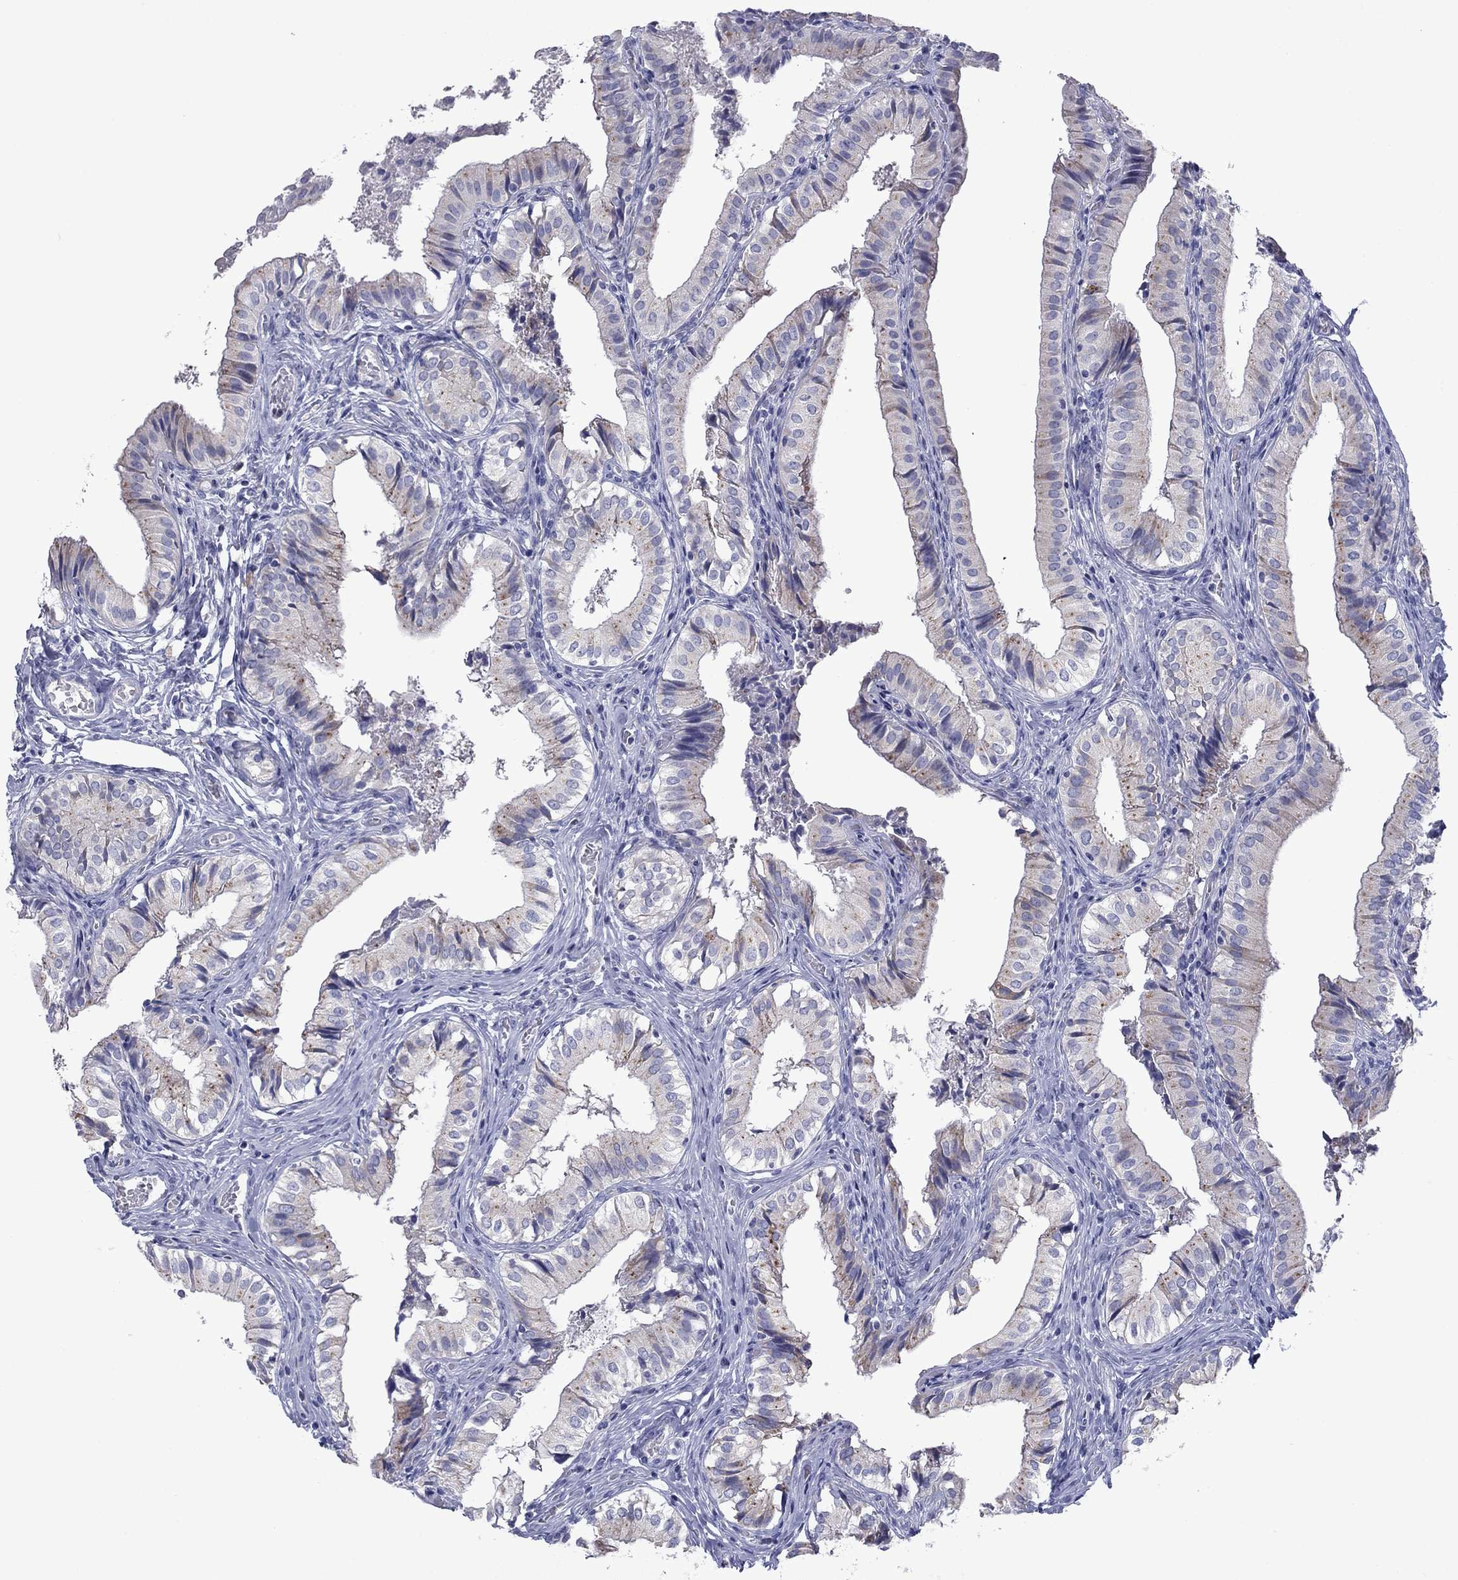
{"staining": {"intensity": "moderate", "quantity": "<25%", "location": "cytoplasmic/membranous"}, "tissue": "gallbladder", "cell_type": "Glandular cells", "image_type": "normal", "snomed": [{"axis": "morphology", "description": "Normal tissue, NOS"}, {"axis": "topography", "description": "Gallbladder"}], "caption": "Glandular cells reveal moderate cytoplasmic/membranous expression in about <25% of cells in unremarkable gallbladder. Using DAB (brown) and hematoxylin (blue) stains, captured at high magnification using brightfield microscopy.", "gene": "TMPRSS11A", "patient": {"sex": "female", "age": 47}}